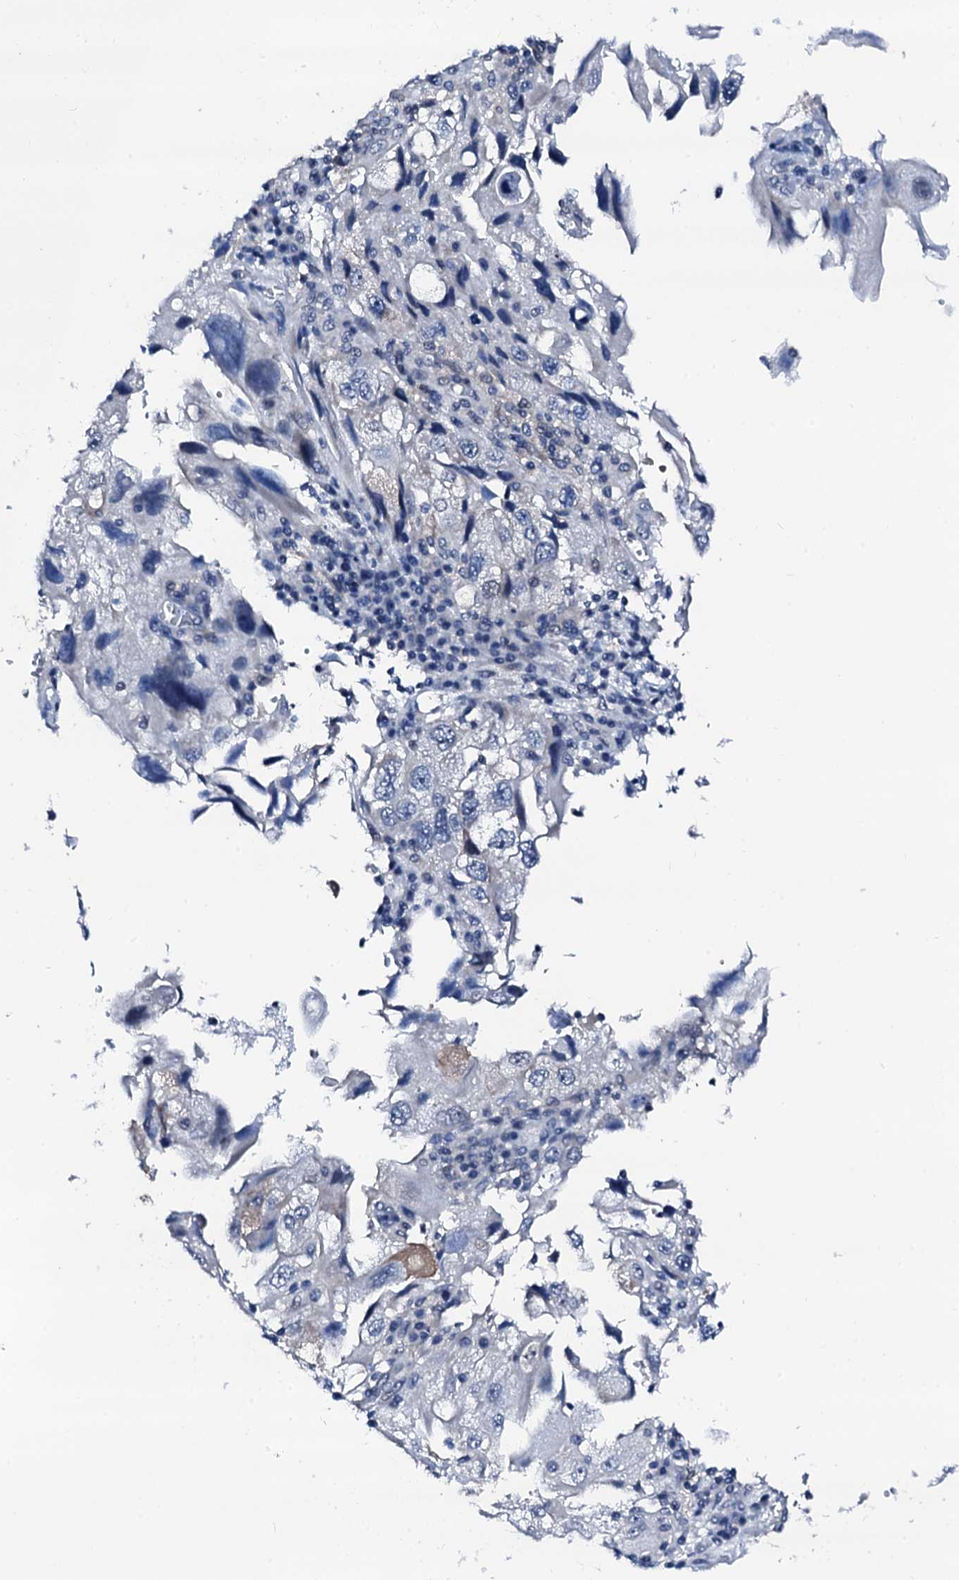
{"staining": {"intensity": "negative", "quantity": "none", "location": "none"}, "tissue": "endometrial cancer", "cell_type": "Tumor cells", "image_type": "cancer", "snomed": [{"axis": "morphology", "description": "Adenocarcinoma, NOS"}, {"axis": "topography", "description": "Endometrium"}], "caption": "Immunohistochemical staining of endometrial cancer demonstrates no significant staining in tumor cells. (DAB (3,3'-diaminobenzidine) immunohistochemistry visualized using brightfield microscopy, high magnification).", "gene": "TRAFD1", "patient": {"sex": "female", "age": 49}}